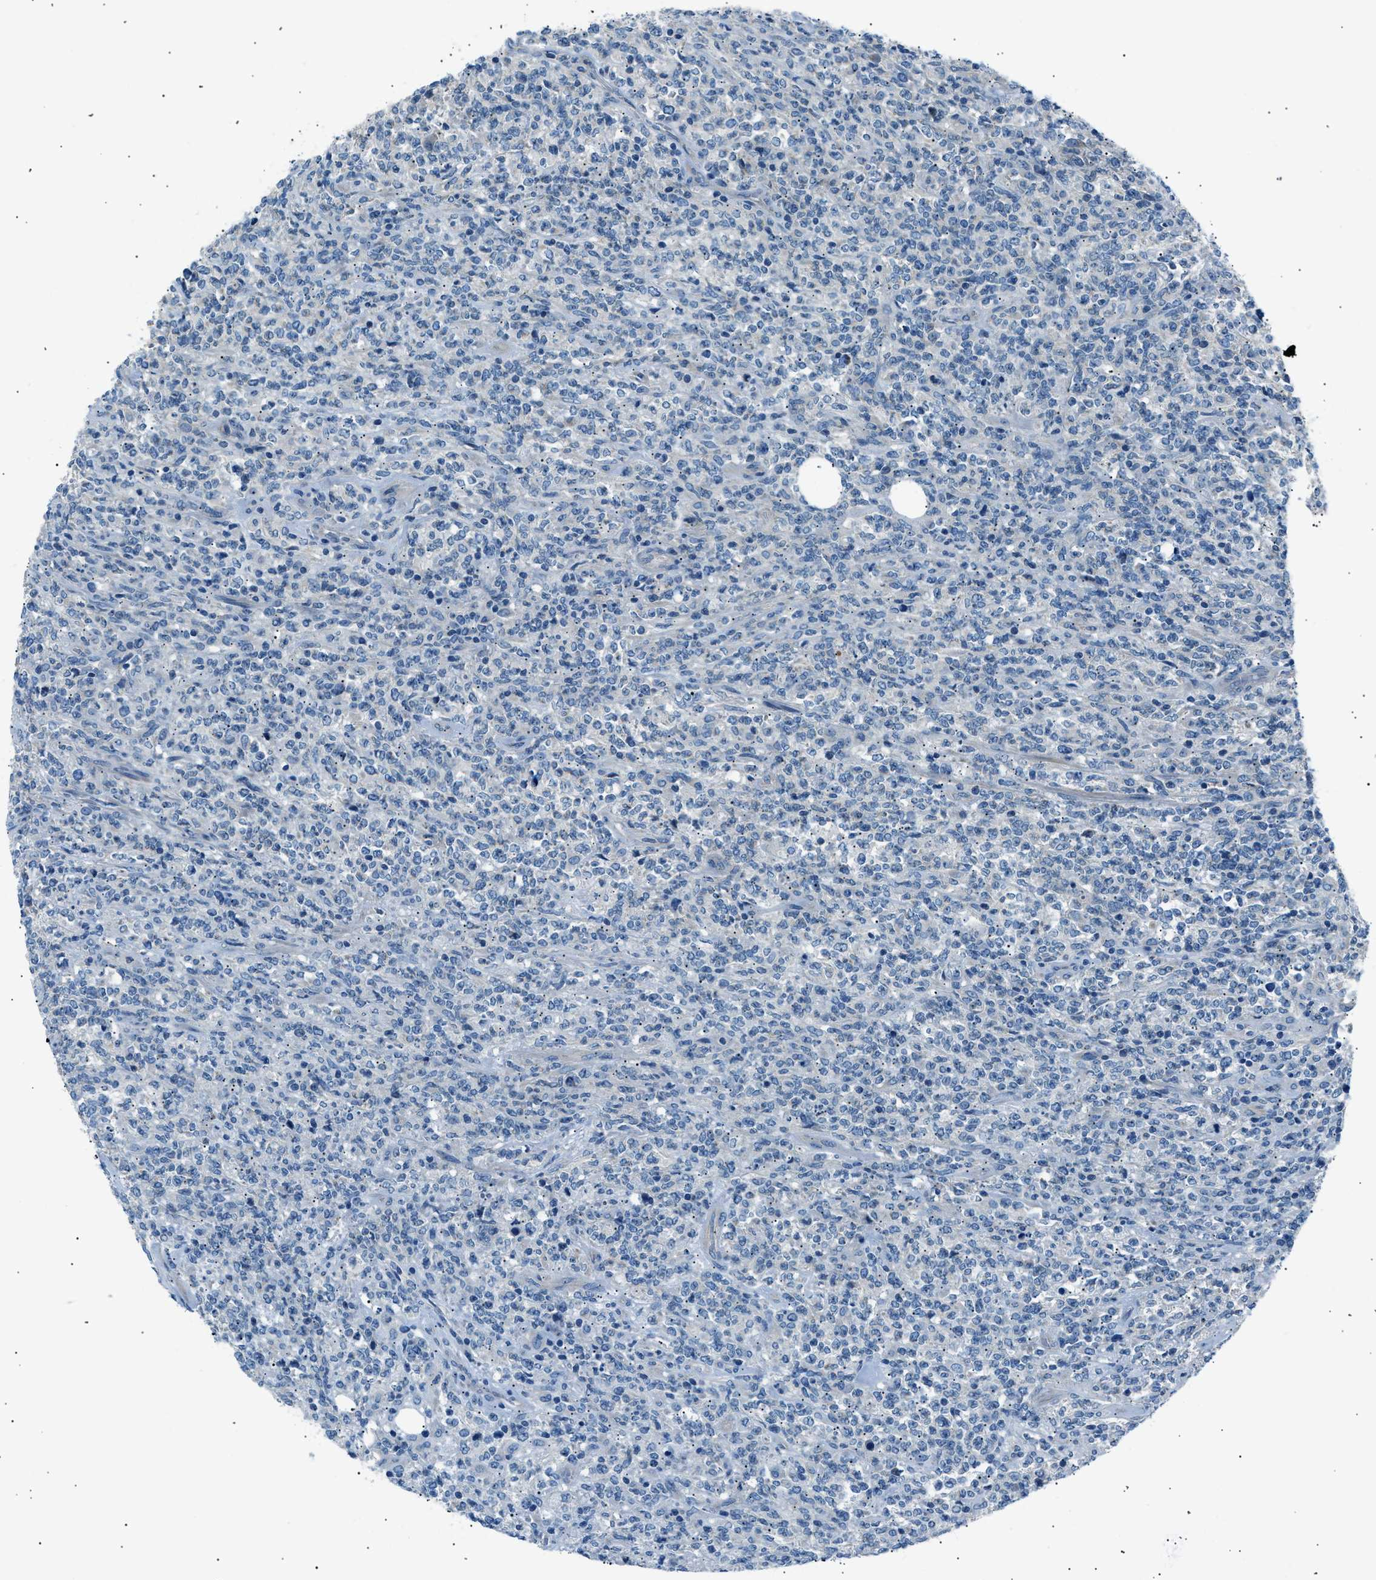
{"staining": {"intensity": "negative", "quantity": "none", "location": "none"}, "tissue": "lymphoma", "cell_type": "Tumor cells", "image_type": "cancer", "snomed": [{"axis": "morphology", "description": "Malignant lymphoma, non-Hodgkin's type, High grade"}, {"axis": "topography", "description": "Soft tissue"}], "caption": "Tumor cells are negative for brown protein staining in lymphoma.", "gene": "LRRC37B", "patient": {"sex": "male", "age": 18}}